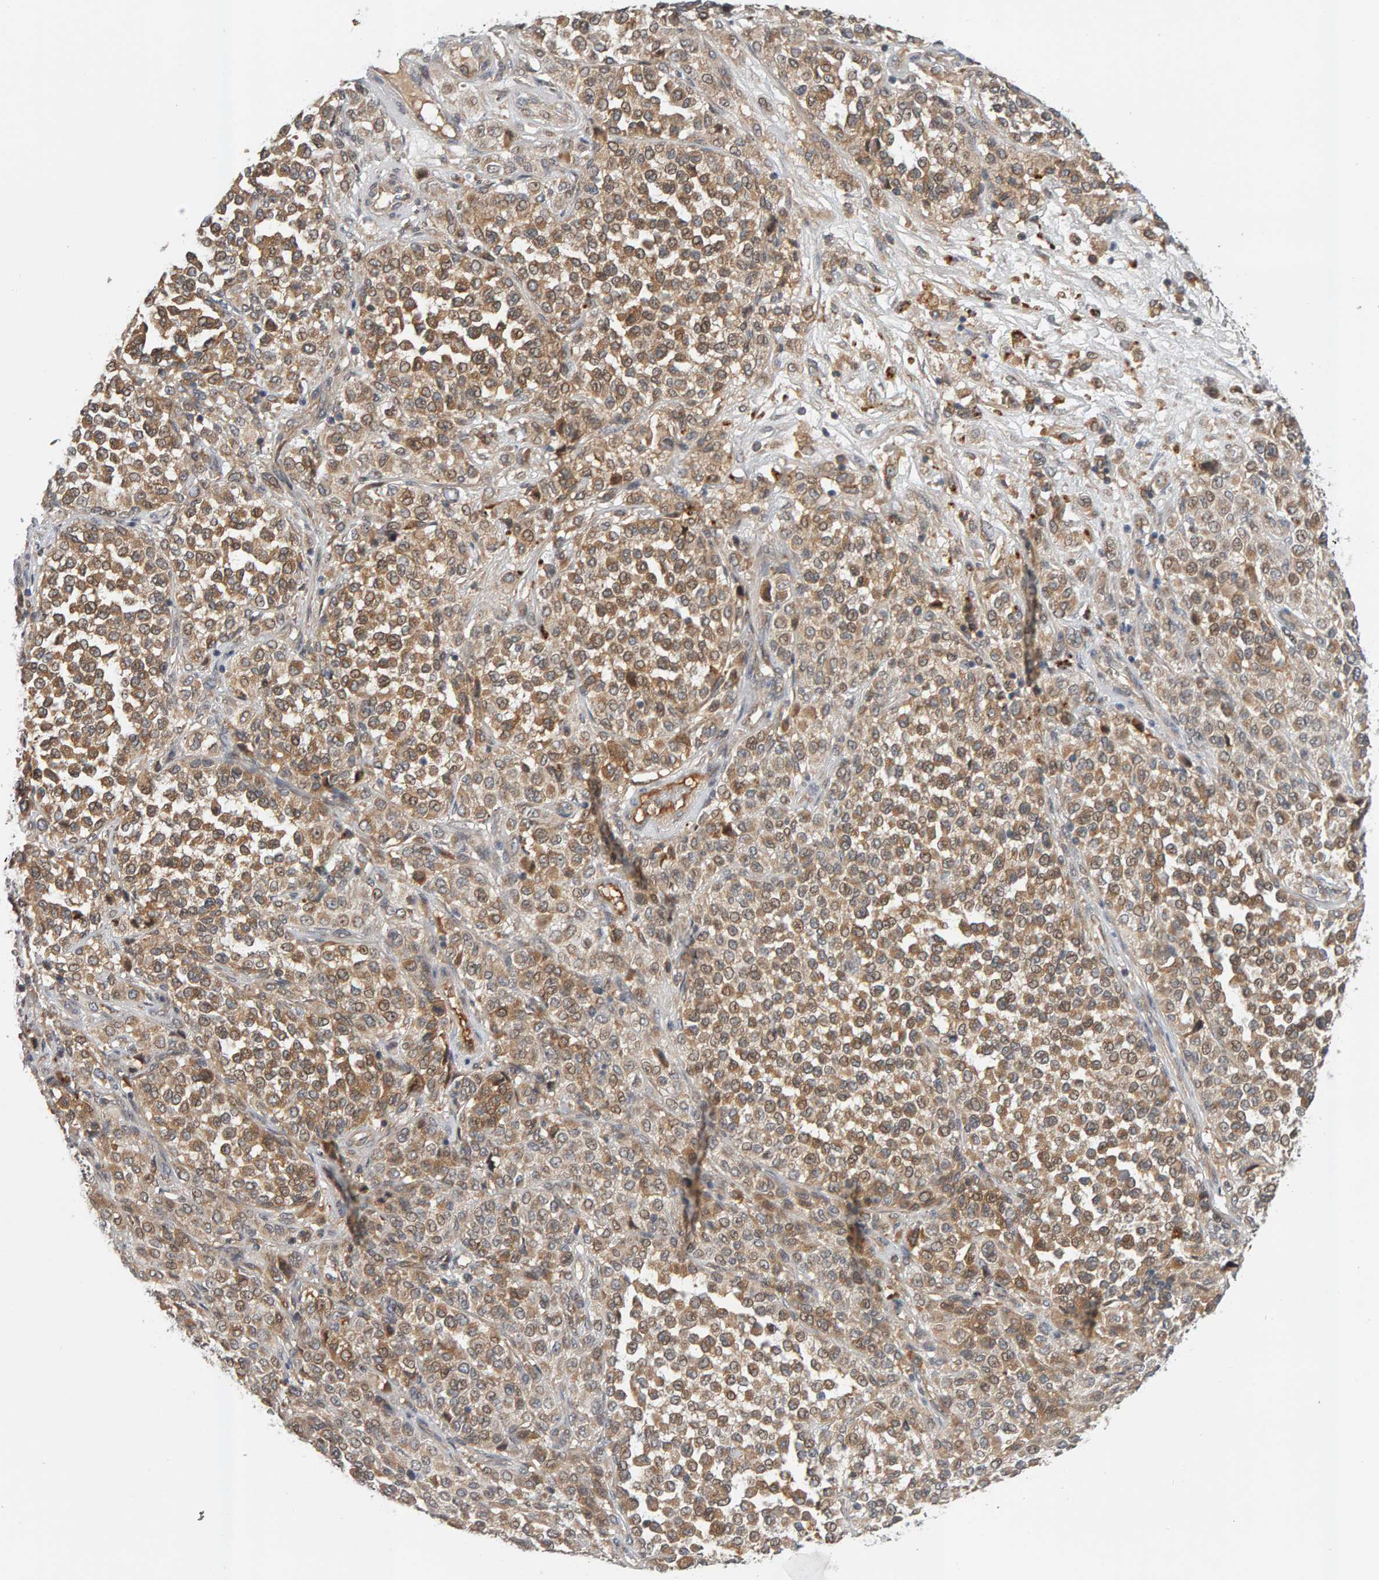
{"staining": {"intensity": "moderate", "quantity": ">75%", "location": "cytoplasmic/membranous"}, "tissue": "melanoma", "cell_type": "Tumor cells", "image_type": "cancer", "snomed": [{"axis": "morphology", "description": "Malignant melanoma, Metastatic site"}, {"axis": "topography", "description": "Pancreas"}], "caption": "The histopathology image demonstrates staining of melanoma, revealing moderate cytoplasmic/membranous protein positivity (brown color) within tumor cells.", "gene": "ZNF160", "patient": {"sex": "female", "age": 30}}